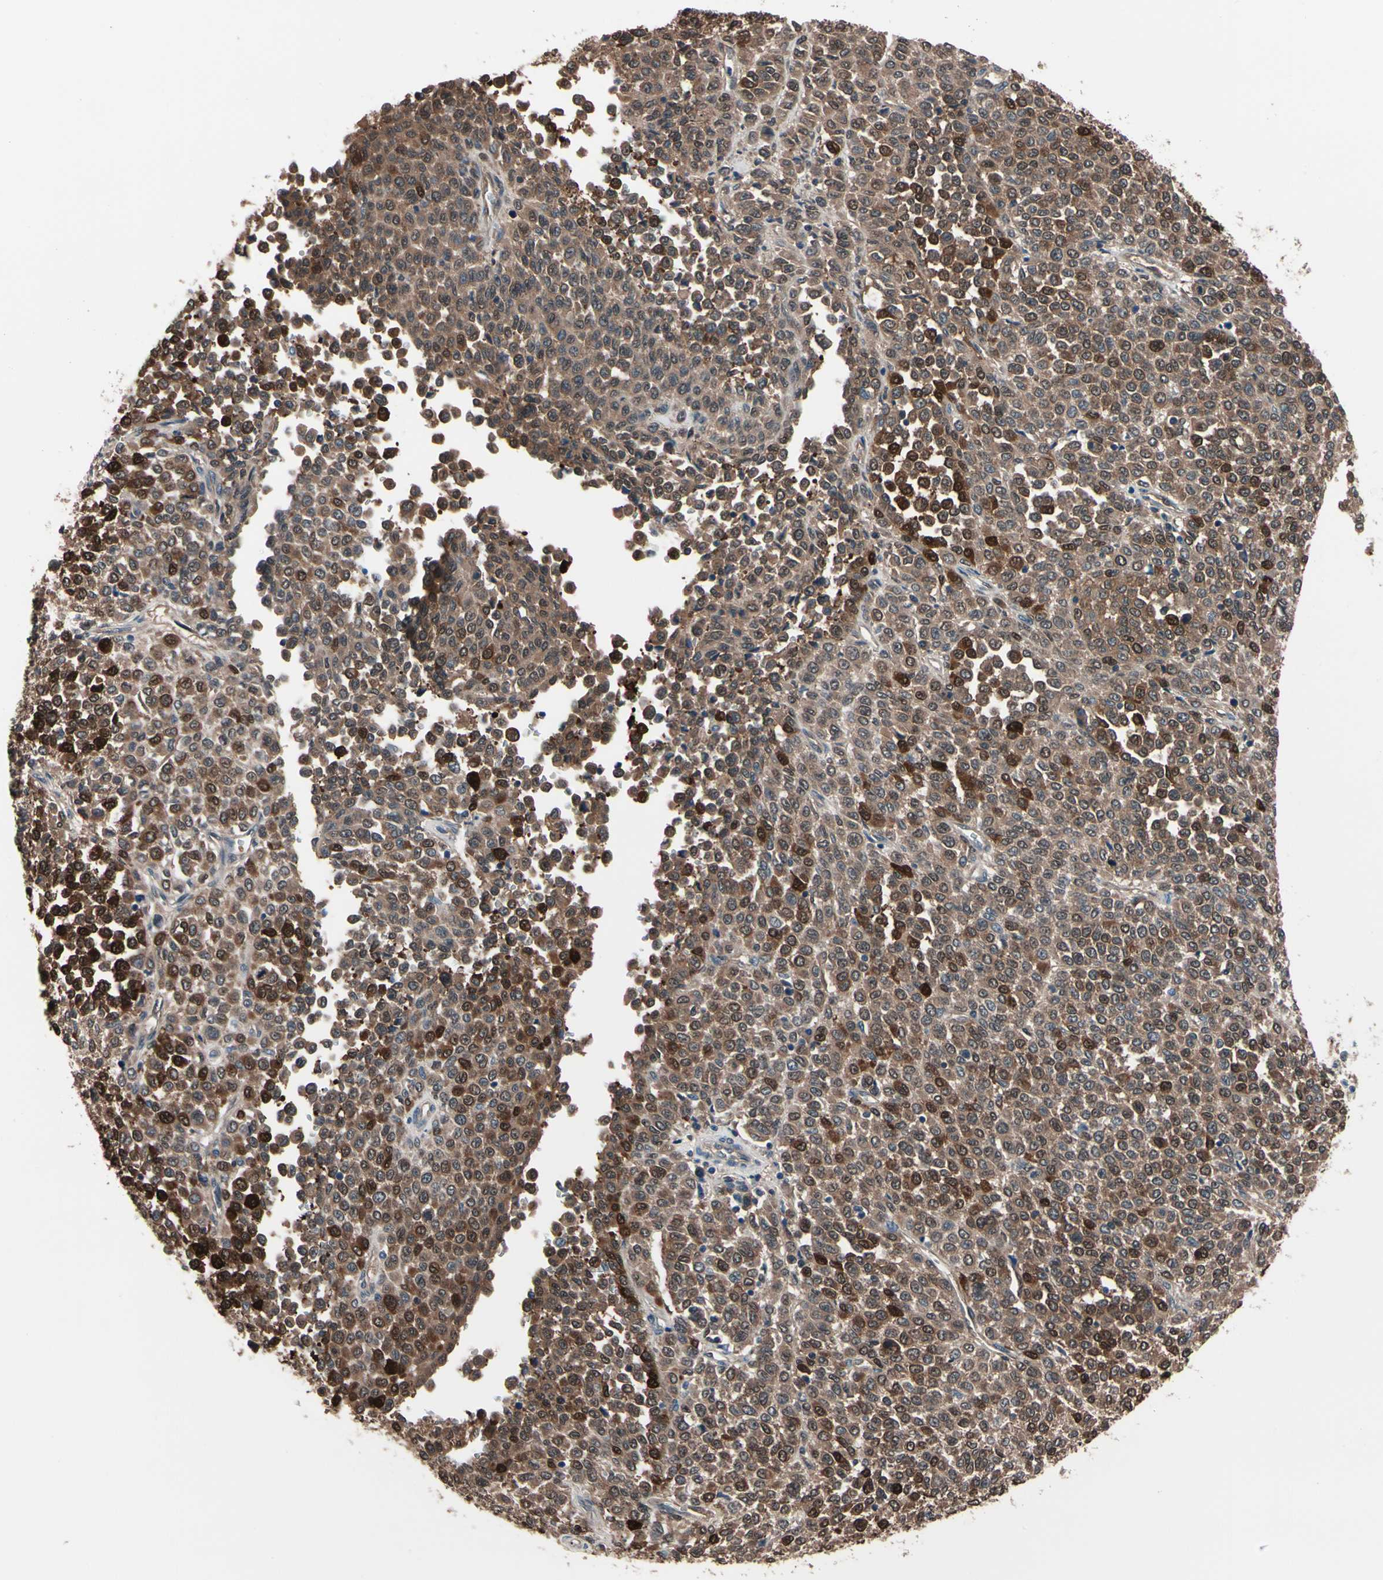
{"staining": {"intensity": "moderate", "quantity": ">75%", "location": "cytoplasmic/membranous,nuclear"}, "tissue": "melanoma", "cell_type": "Tumor cells", "image_type": "cancer", "snomed": [{"axis": "morphology", "description": "Malignant melanoma, Metastatic site"}, {"axis": "topography", "description": "Pancreas"}], "caption": "Malignant melanoma (metastatic site) tissue exhibits moderate cytoplasmic/membranous and nuclear staining in approximately >75% of tumor cells, visualized by immunohistochemistry. (Stains: DAB in brown, nuclei in blue, Microscopy: brightfield microscopy at high magnification).", "gene": "PRDX6", "patient": {"sex": "female", "age": 30}}